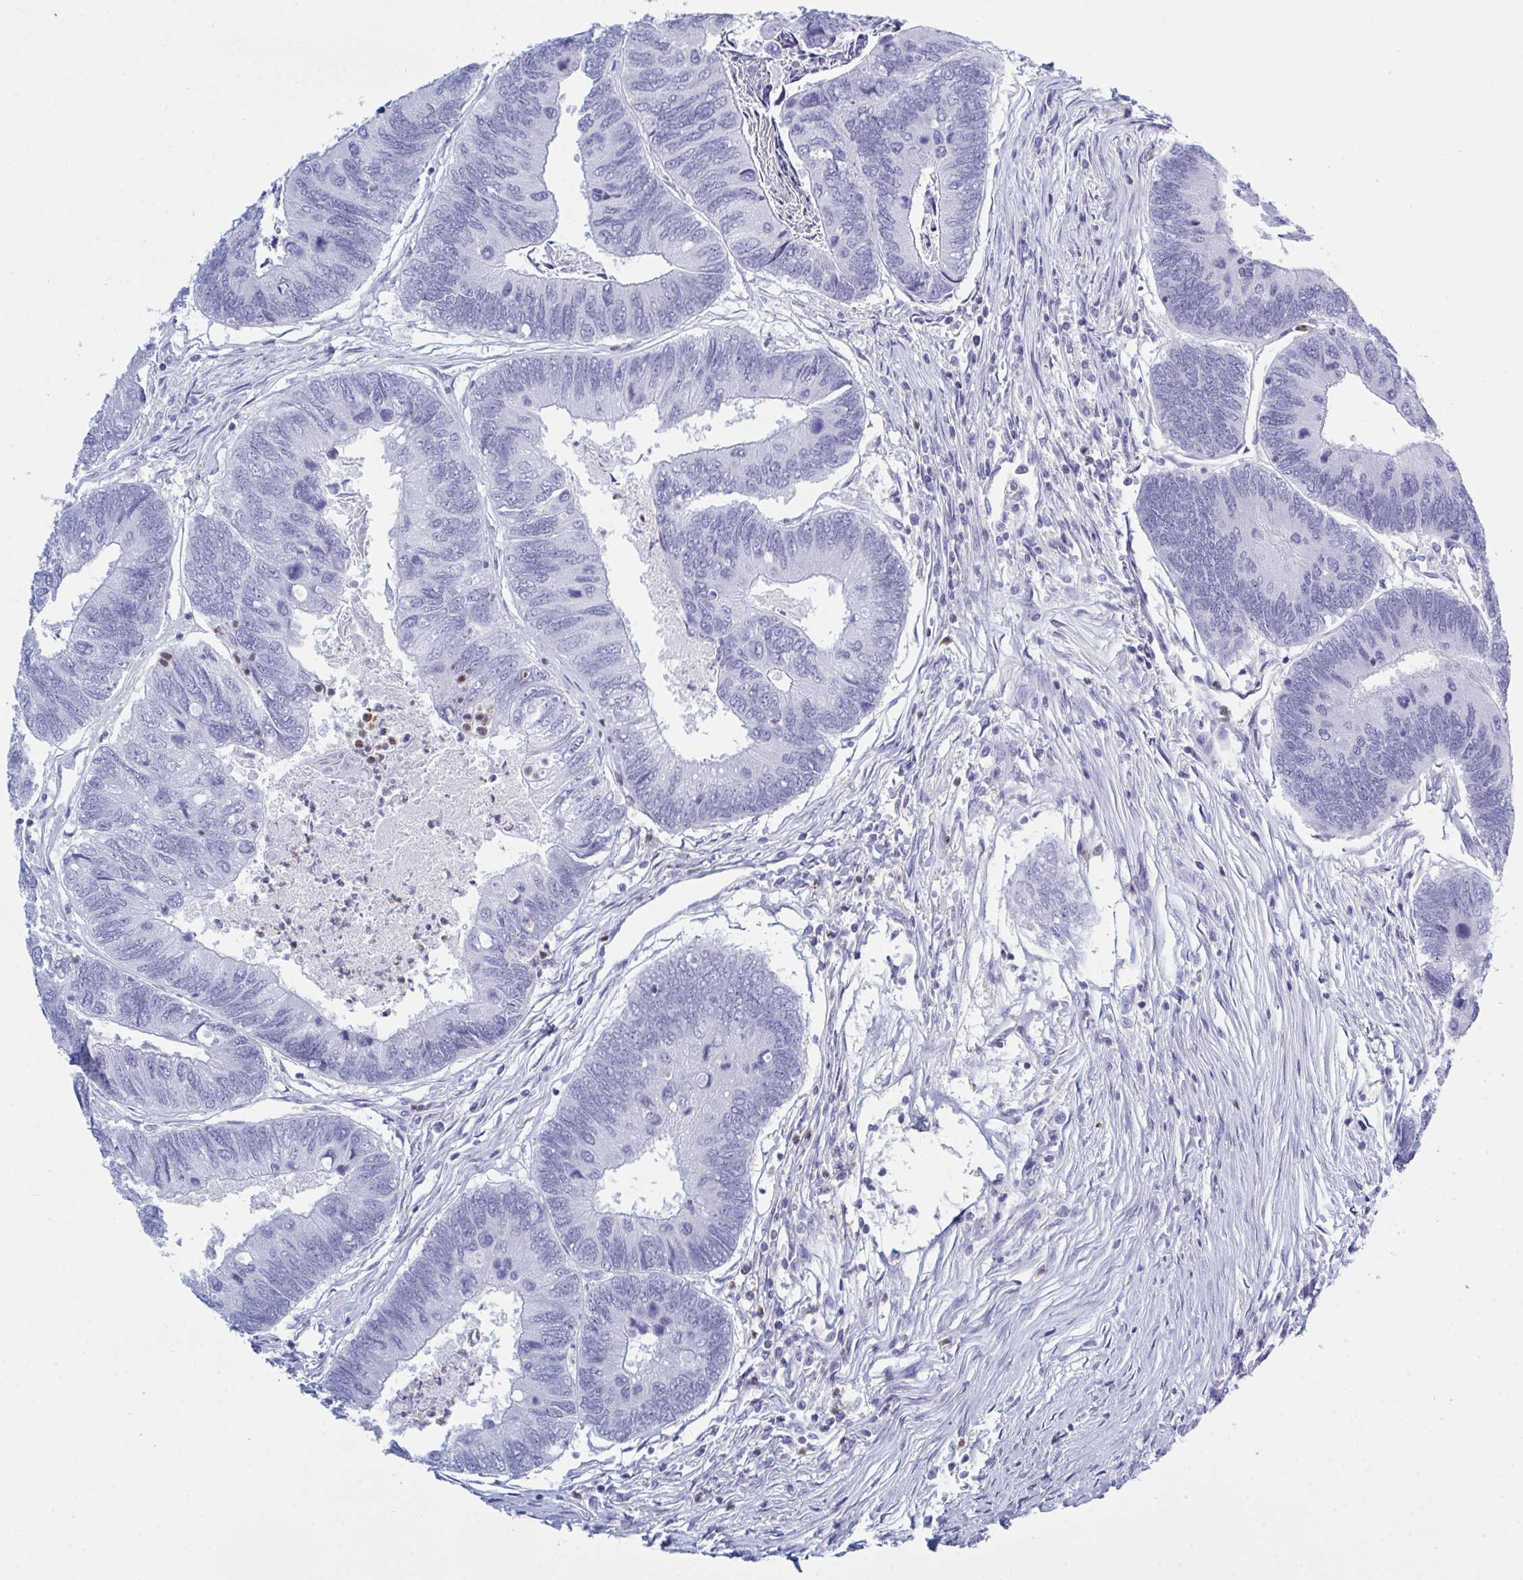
{"staining": {"intensity": "negative", "quantity": "none", "location": "none"}, "tissue": "colorectal cancer", "cell_type": "Tumor cells", "image_type": "cancer", "snomed": [{"axis": "morphology", "description": "Adenocarcinoma, NOS"}, {"axis": "topography", "description": "Colon"}], "caption": "Human colorectal cancer stained for a protein using immunohistochemistry (IHC) displays no staining in tumor cells.", "gene": "MYO1F", "patient": {"sex": "female", "age": 67}}